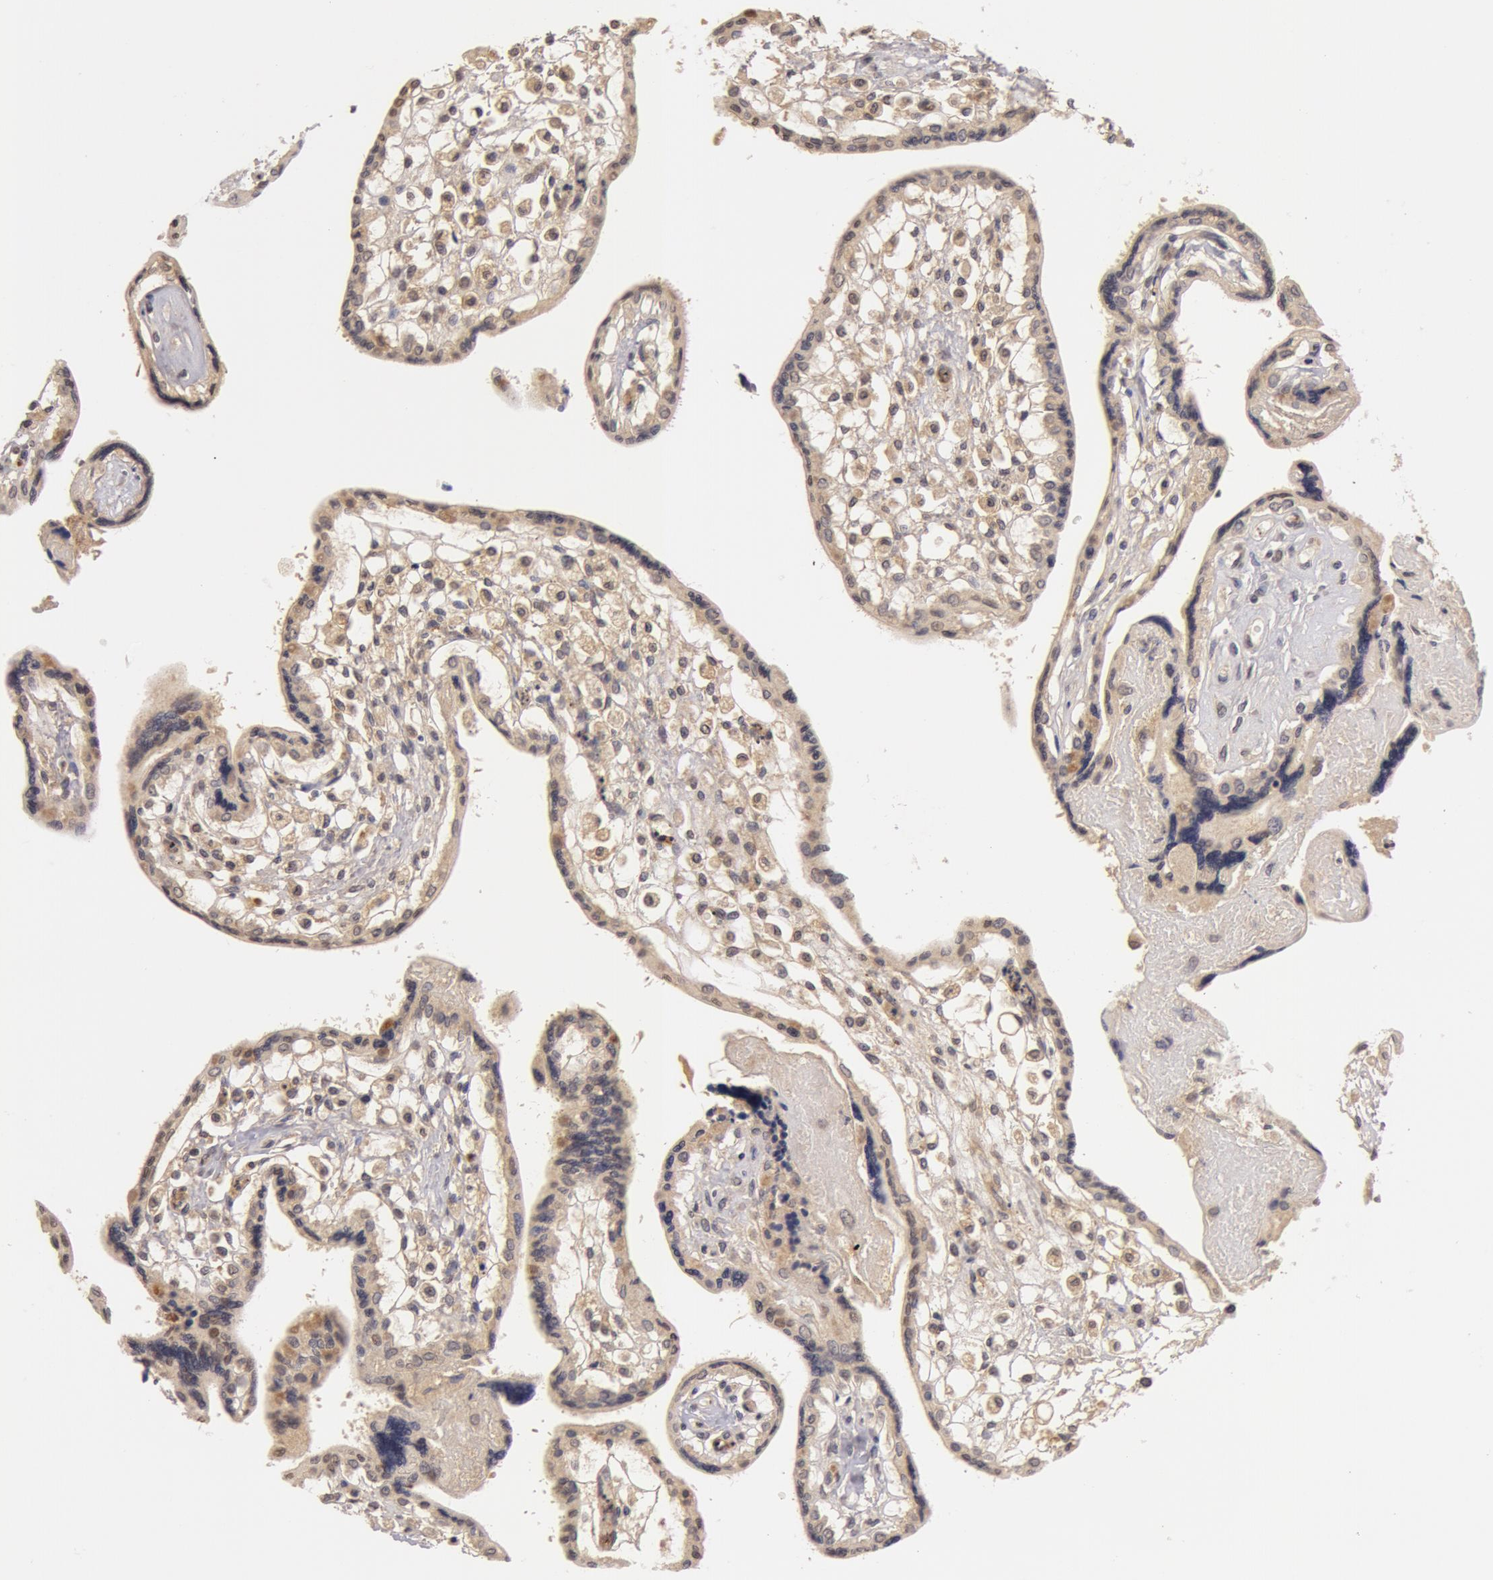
{"staining": {"intensity": "moderate", "quantity": ">75%", "location": "cytoplasmic/membranous"}, "tissue": "placenta", "cell_type": "Decidual cells", "image_type": "normal", "snomed": [{"axis": "morphology", "description": "Normal tissue, NOS"}, {"axis": "topography", "description": "Placenta"}], "caption": "Decidual cells display medium levels of moderate cytoplasmic/membranous expression in about >75% of cells in benign placenta. The staining was performed using DAB, with brown indicating positive protein expression. Nuclei are stained blue with hematoxylin.", "gene": "BCHE", "patient": {"sex": "female", "age": 31}}